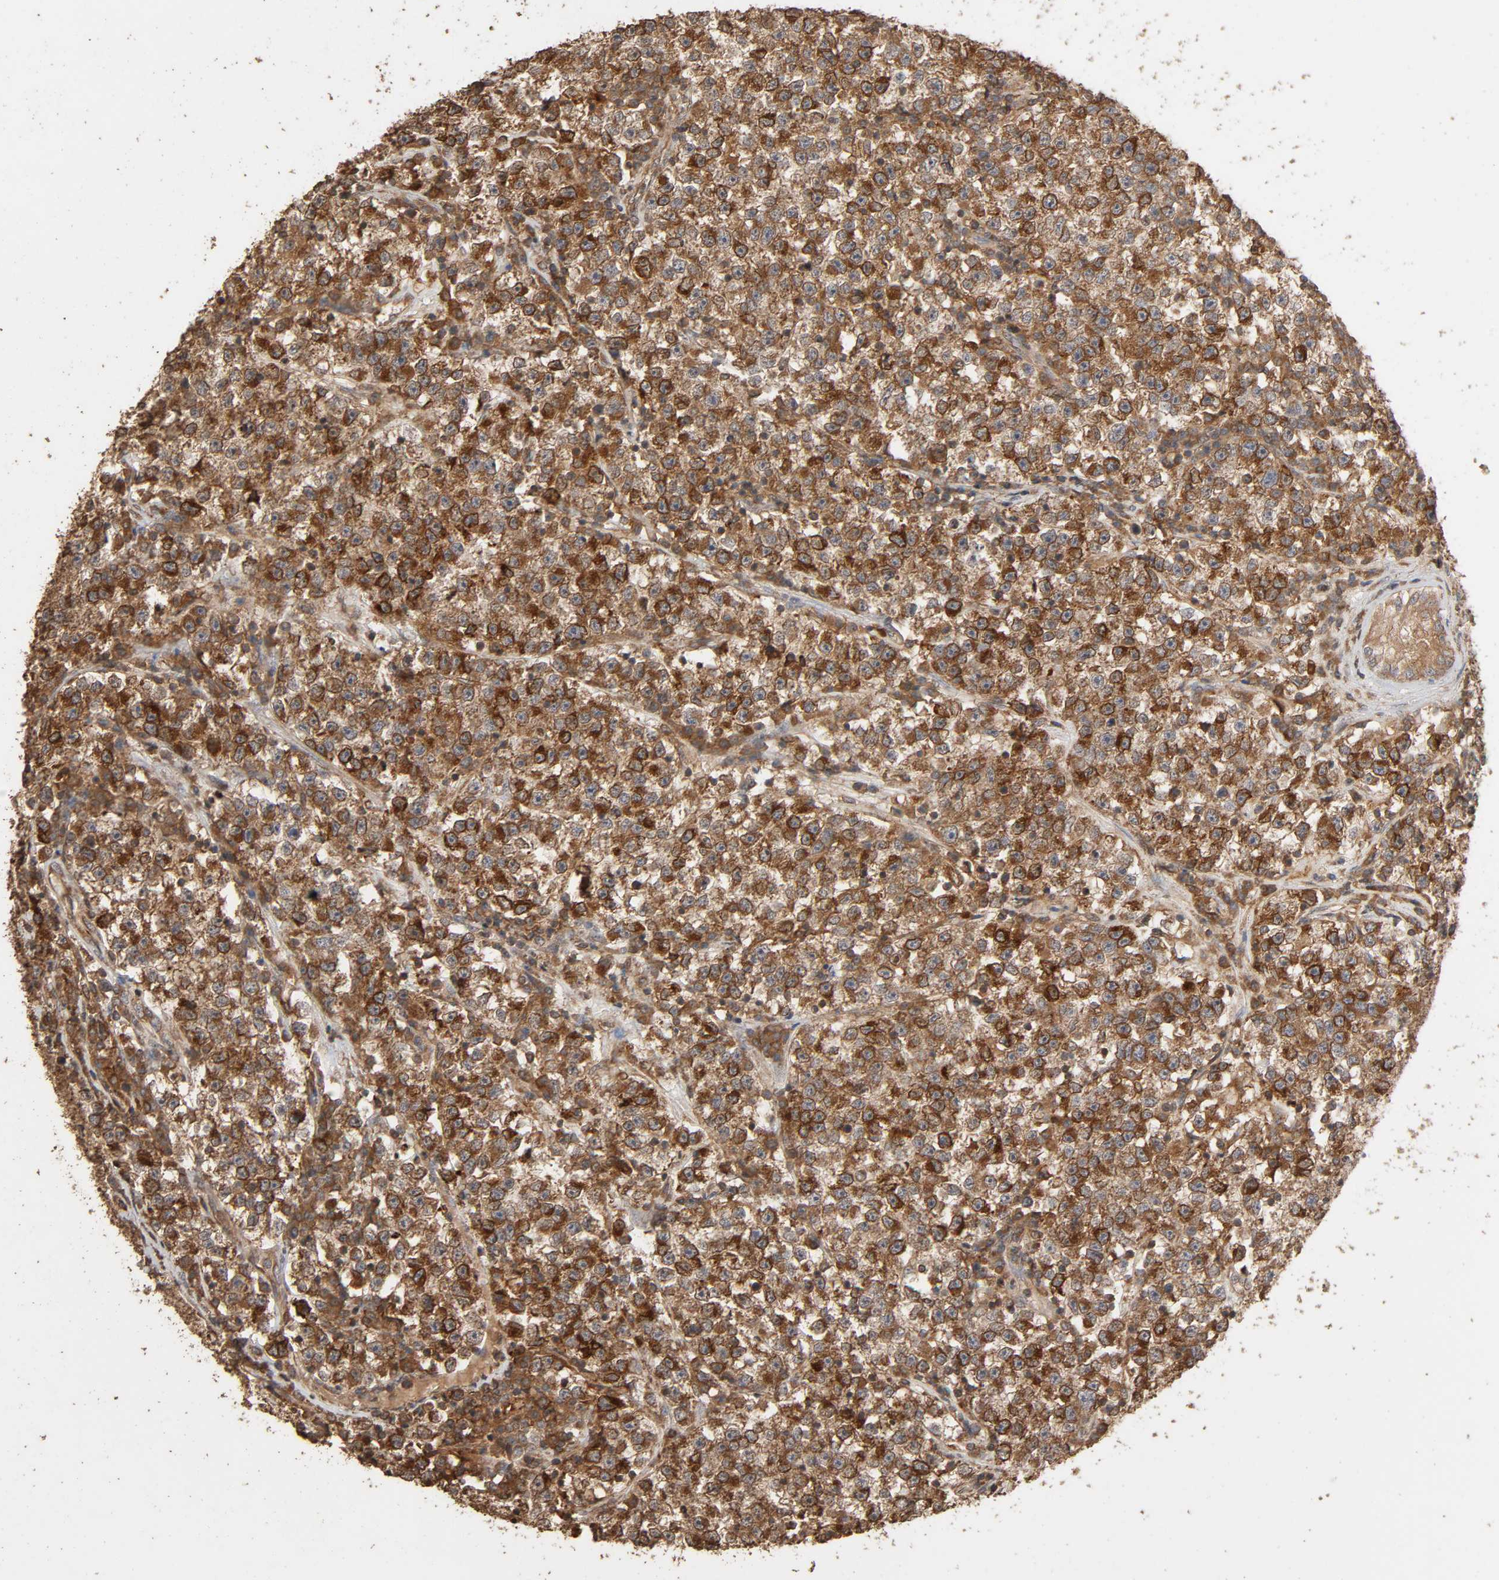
{"staining": {"intensity": "strong", "quantity": "25%-75%", "location": "cytoplasmic/membranous"}, "tissue": "testis cancer", "cell_type": "Tumor cells", "image_type": "cancer", "snomed": [{"axis": "morphology", "description": "Seminoma, NOS"}, {"axis": "topography", "description": "Testis"}], "caption": "Immunohistochemical staining of testis cancer exhibits high levels of strong cytoplasmic/membranous staining in approximately 25%-75% of tumor cells.", "gene": "RPS6KA6", "patient": {"sex": "male", "age": 22}}